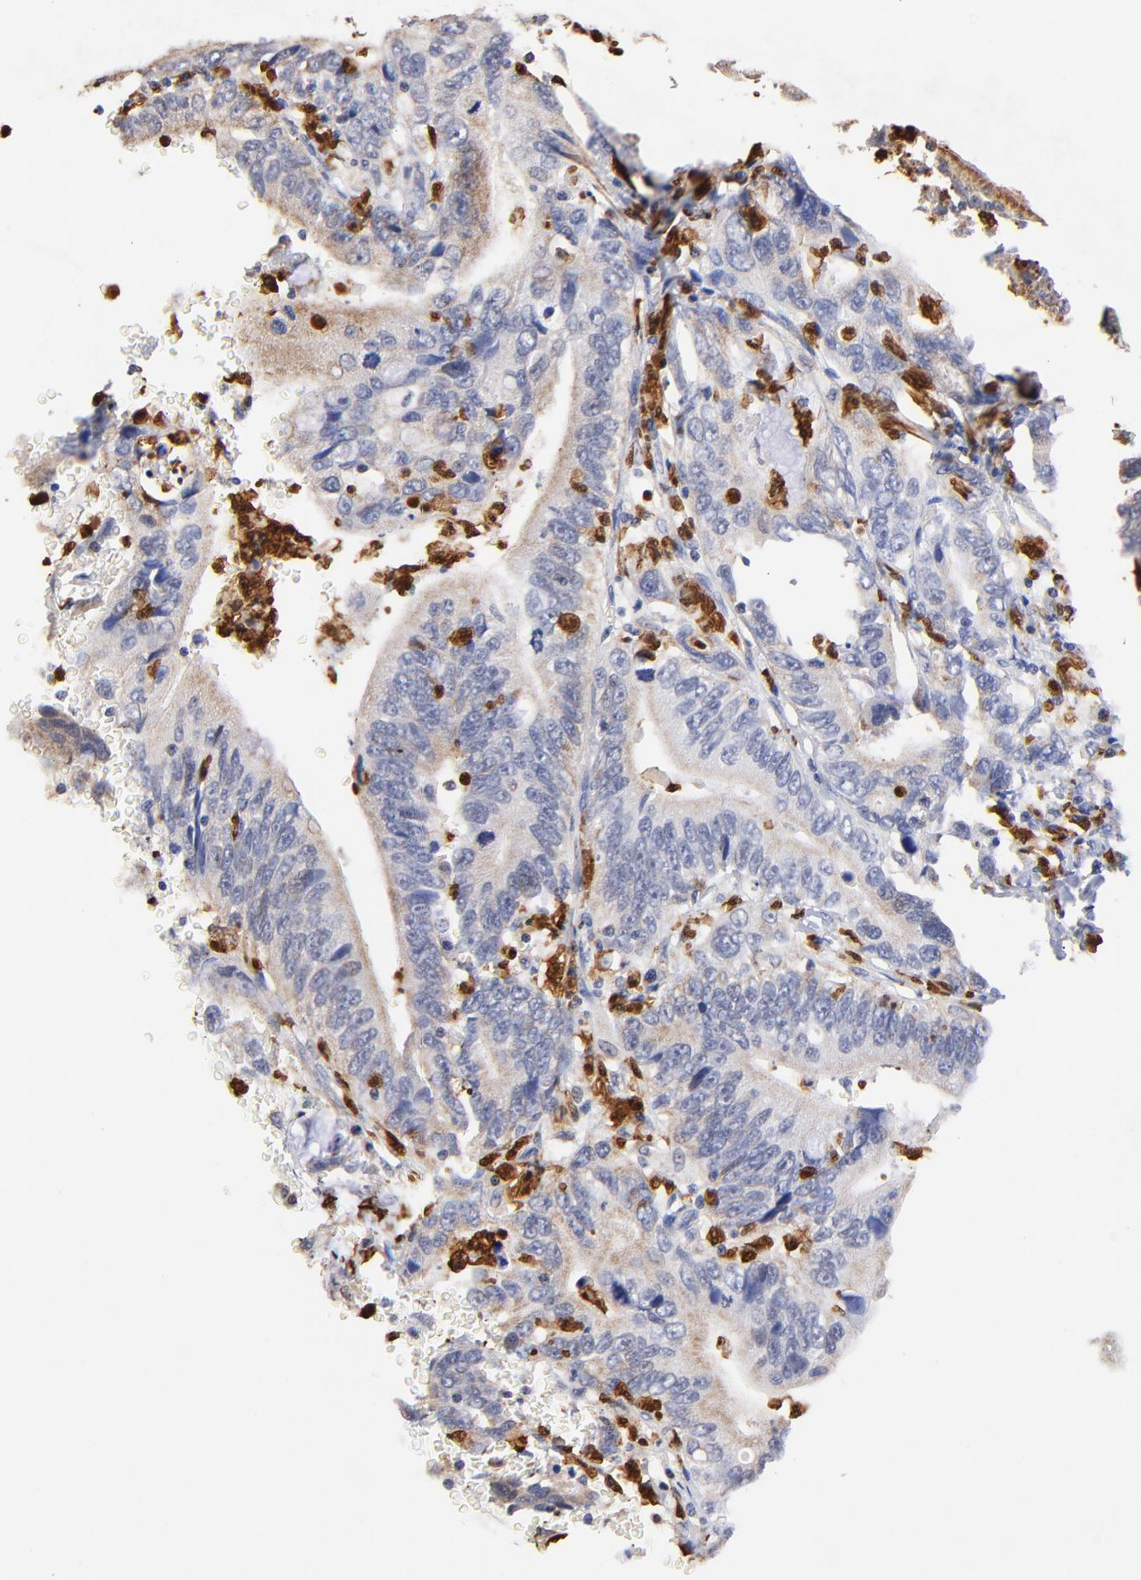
{"staining": {"intensity": "negative", "quantity": "none", "location": "none"}, "tissue": "stomach cancer", "cell_type": "Tumor cells", "image_type": "cancer", "snomed": [{"axis": "morphology", "description": "Adenocarcinoma, NOS"}, {"axis": "topography", "description": "Stomach, upper"}], "caption": "High magnification brightfield microscopy of adenocarcinoma (stomach) stained with DAB (3,3'-diaminobenzidine) (brown) and counterstained with hematoxylin (blue): tumor cells show no significant staining.", "gene": "BBOF1", "patient": {"sex": "male", "age": 63}}